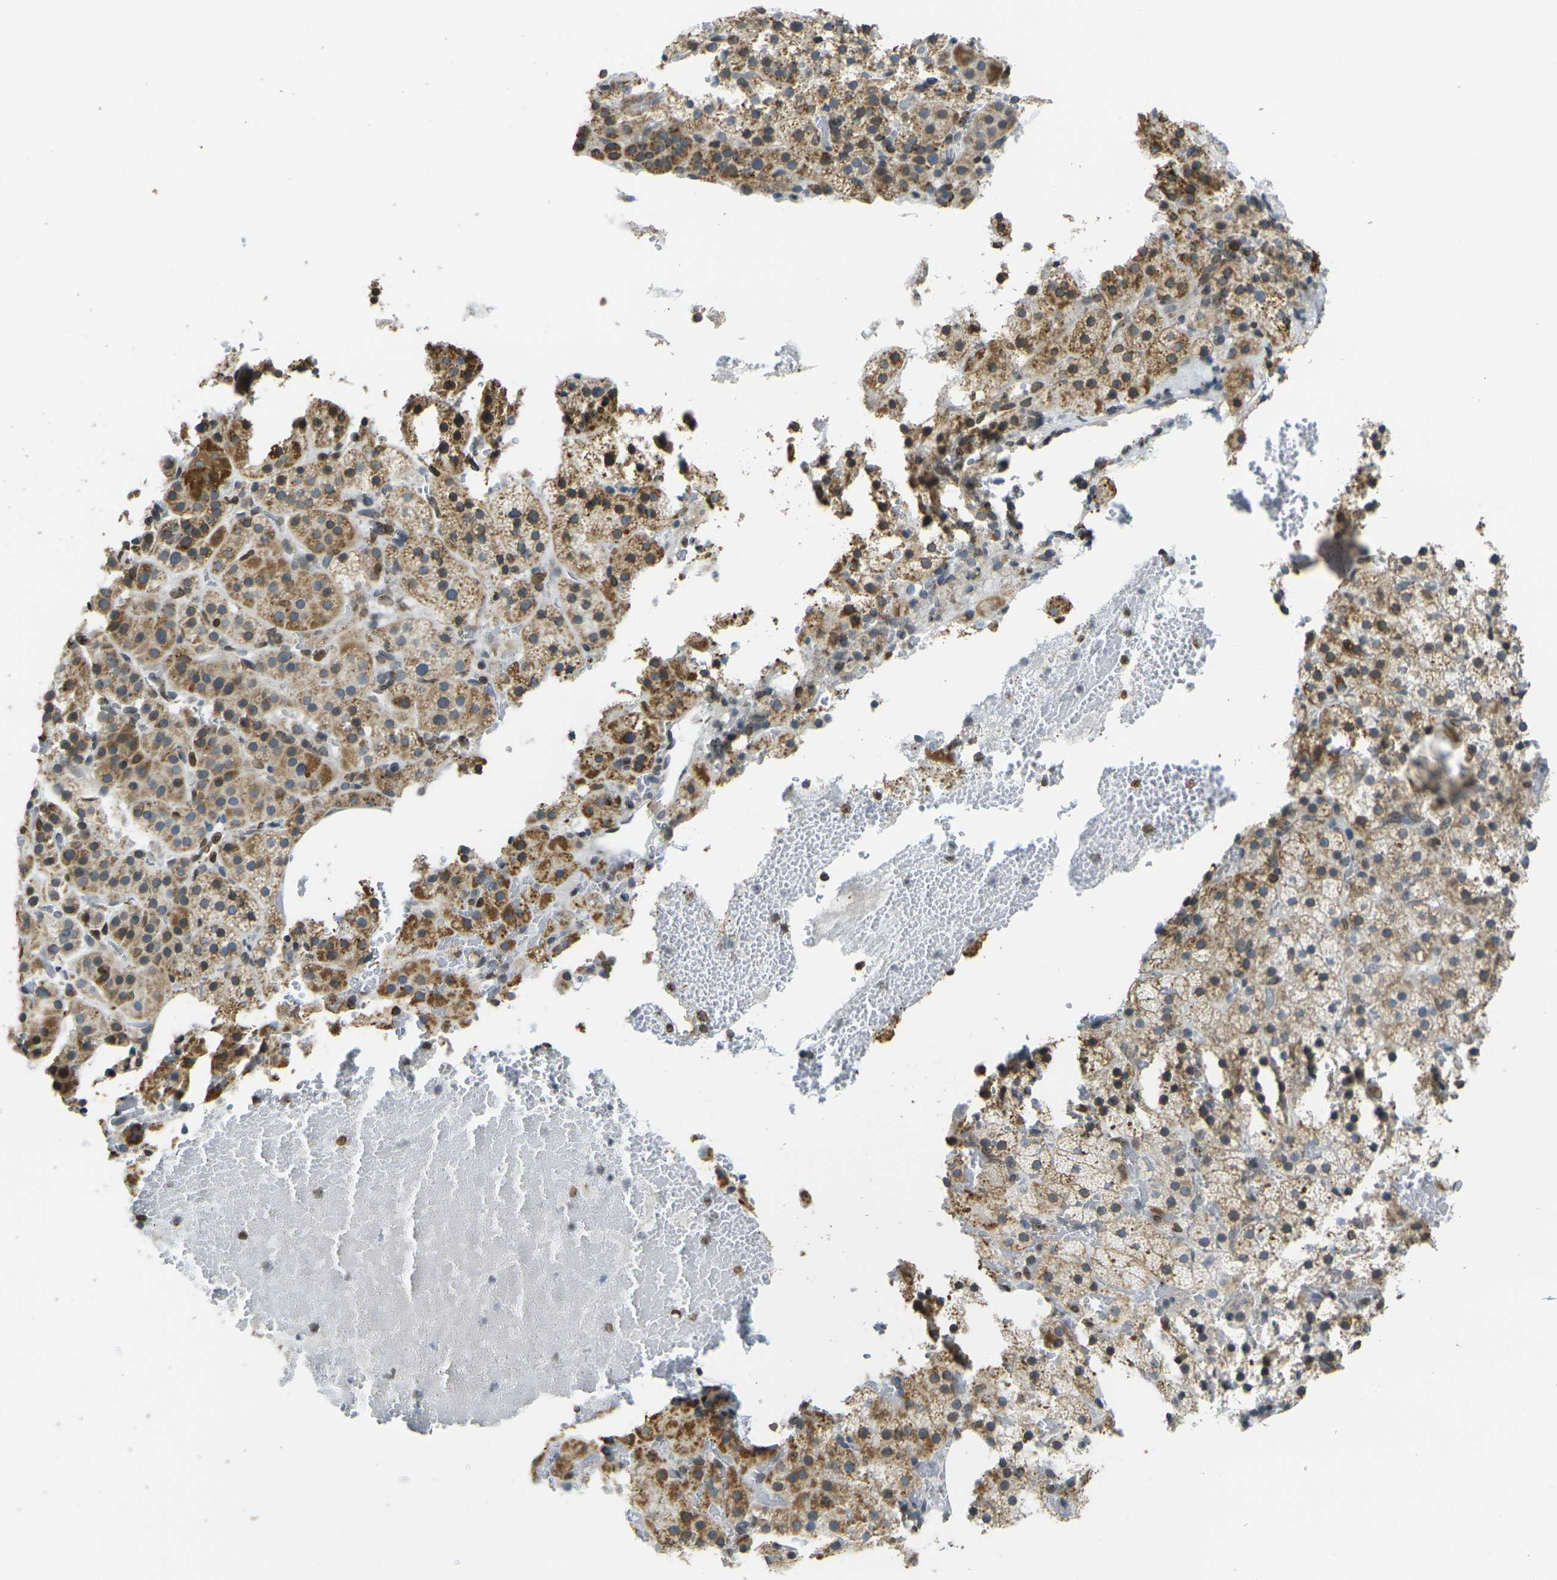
{"staining": {"intensity": "moderate", "quantity": "25%-75%", "location": "cytoplasmic/membranous,nuclear"}, "tissue": "adrenal gland", "cell_type": "Glandular cells", "image_type": "normal", "snomed": [{"axis": "morphology", "description": "Normal tissue, NOS"}, {"axis": "topography", "description": "Adrenal gland"}], "caption": "IHC staining of unremarkable adrenal gland, which shows medium levels of moderate cytoplasmic/membranous,nuclear staining in approximately 25%-75% of glandular cells indicating moderate cytoplasmic/membranous,nuclear protein staining. The staining was performed using DAB (brown) for protein detection and nuclei were counterstained in hematoxylin (blue).", "gene": "BRDT", "patient": {"sex": "female", "age": 59}}